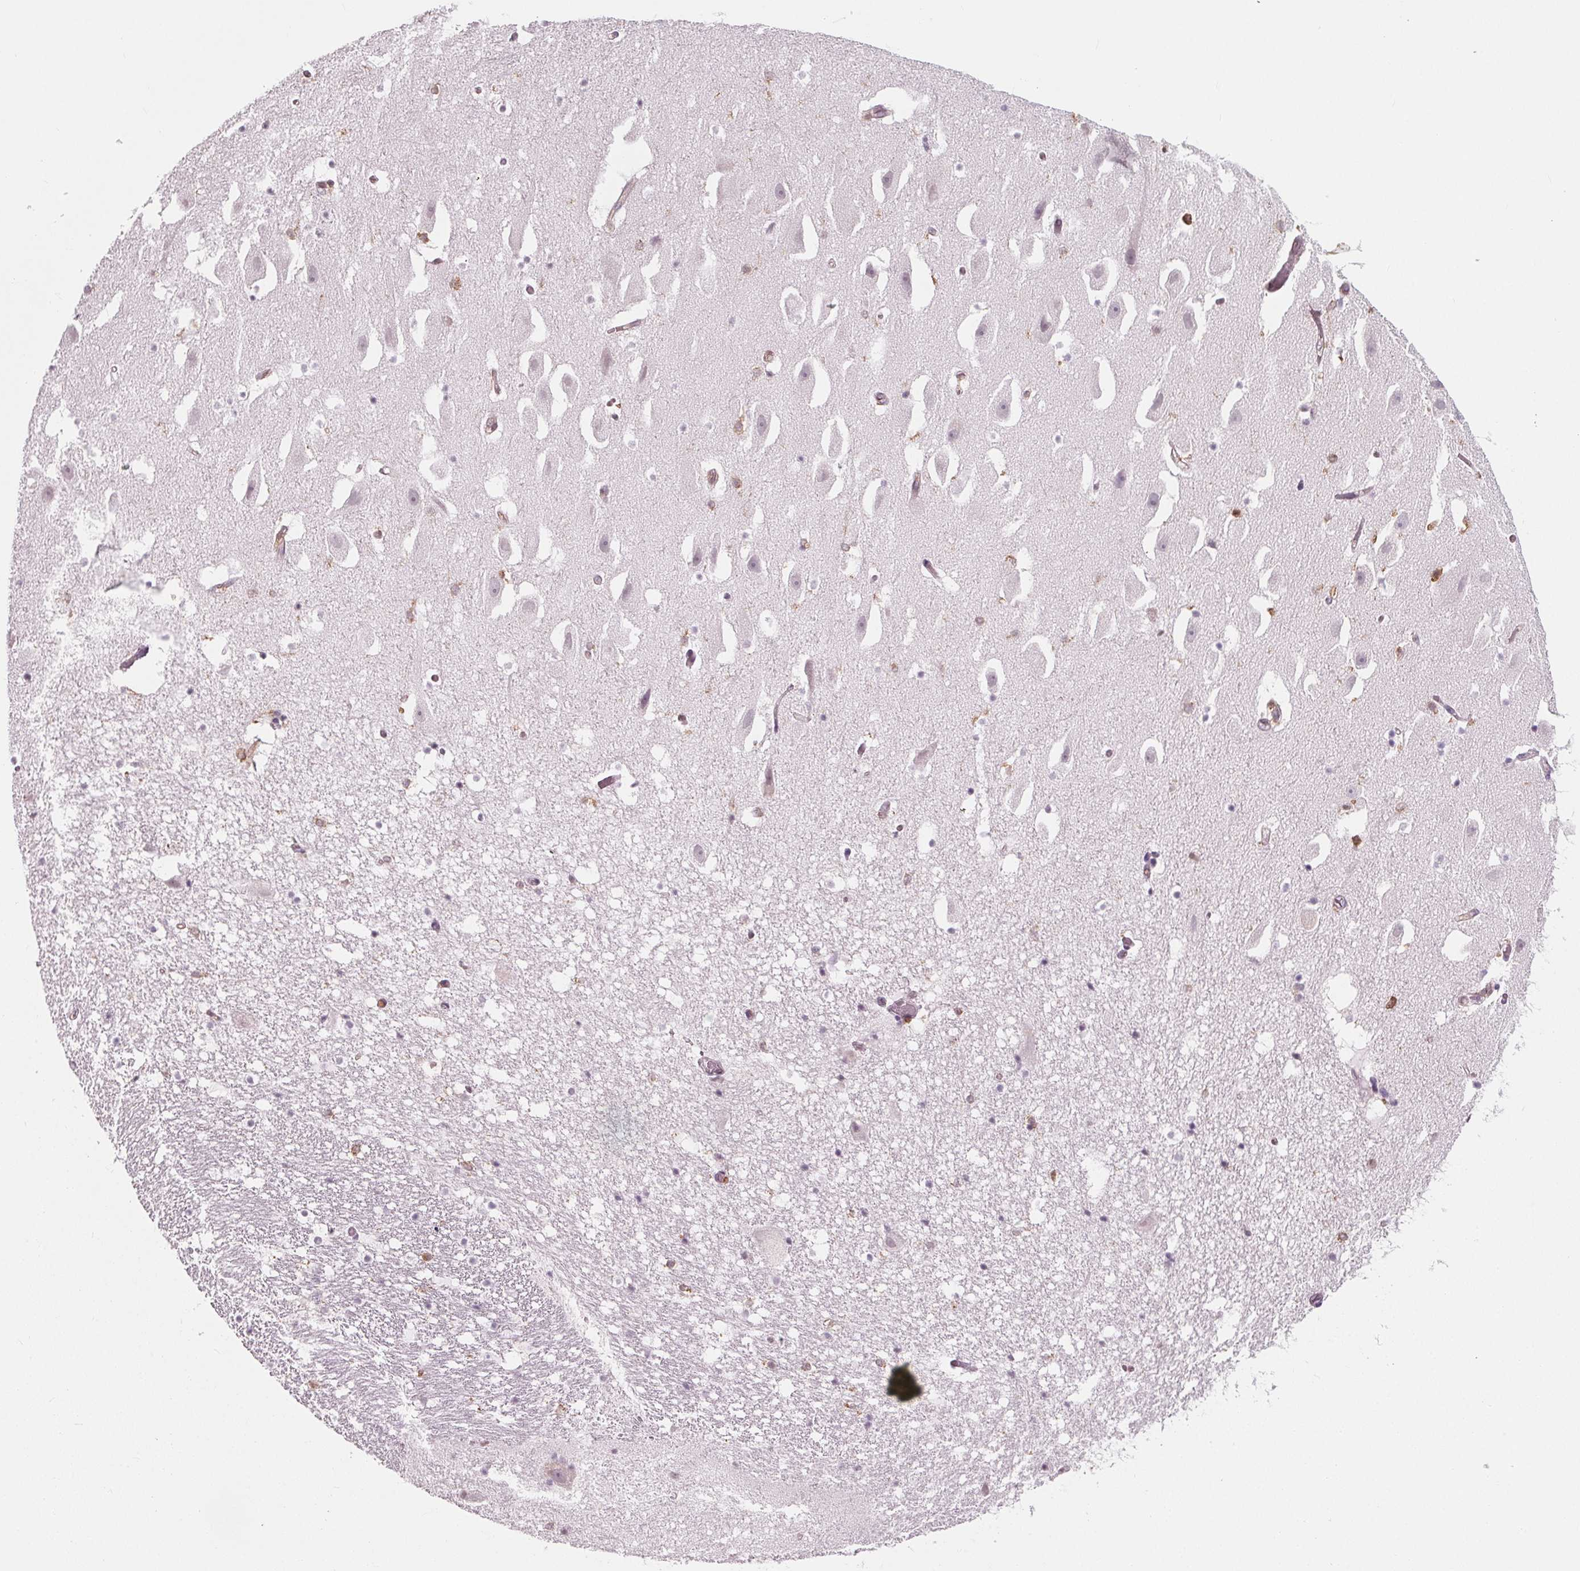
{"staining": {"intensity": "negative", "quantity": "none", "location": "none"}, "tissue": "hippocampus", "cell_type": "Glial cells", "image_type": "normal", "snomed": [{"axis": "morphology", "description": "Normal tissue, NOS"}, {"axis": "topography", "description": "Hippocampus"}], "caption": "This is a micrograph of IHC staining of unremarkable hippocampus, which shows no staining in glial cells.", "gene": "ARHGAP25", "patient": {"sex": "male", "age": 26}}